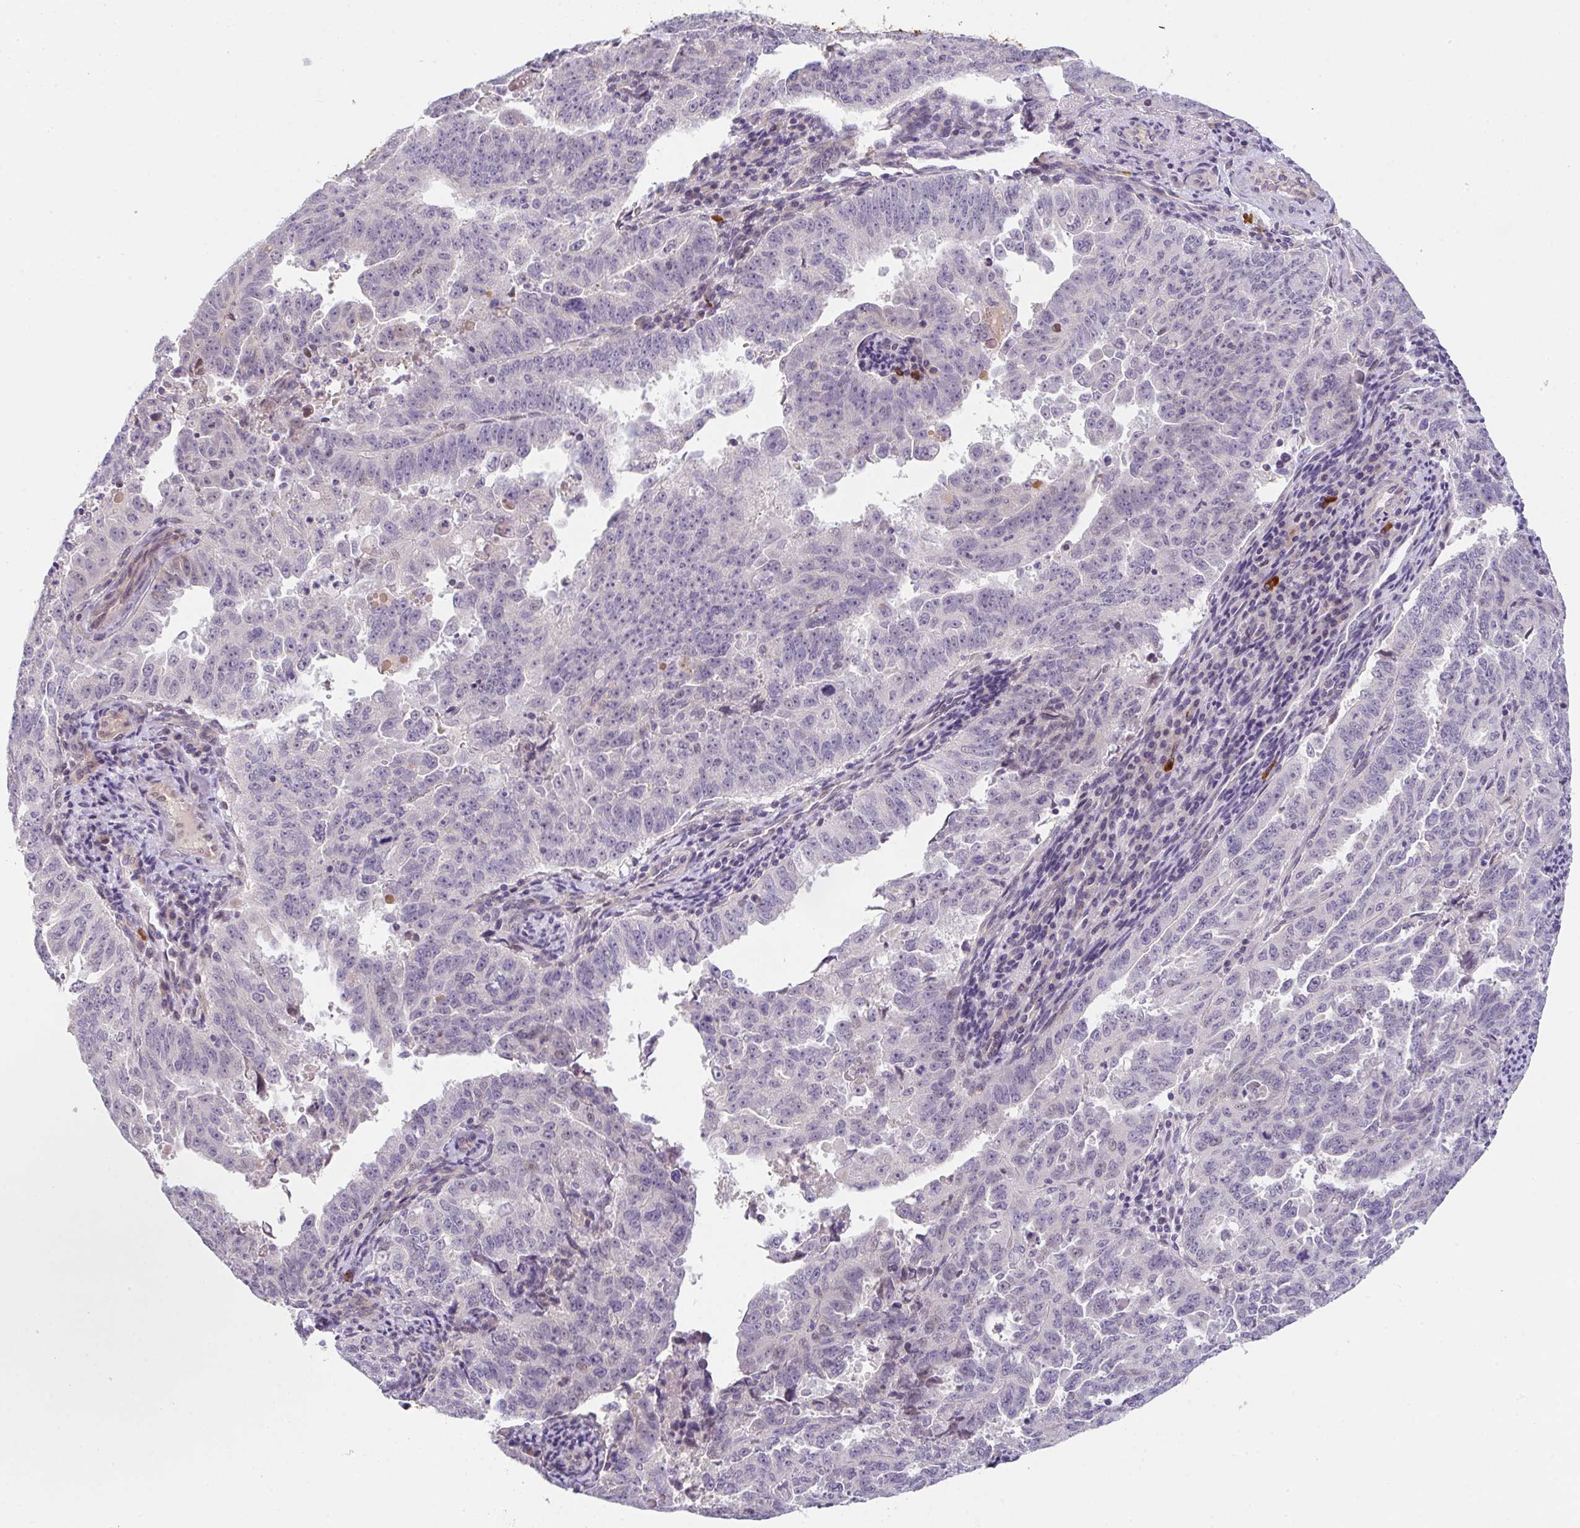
{"staining": {"intensity": "negative", "quantity": "none", "location": "none"}, "tissue": "endometrial cancer", "cell_type": "Tumor cells", "image_type": "cancer", "snomed": [{"axis": "morphology", "description": "Adenocarcinoma, NOS"}, {"axis": "topography", "description": "Endometrium"}], "caption": "Endometrial cancer (adenocarcinoma) was stained to show a protein in brown. There is no significant expression in tumor cells.", "gene": "TNFRSF10A", "patient": {"sex": "female", "age": 65}}